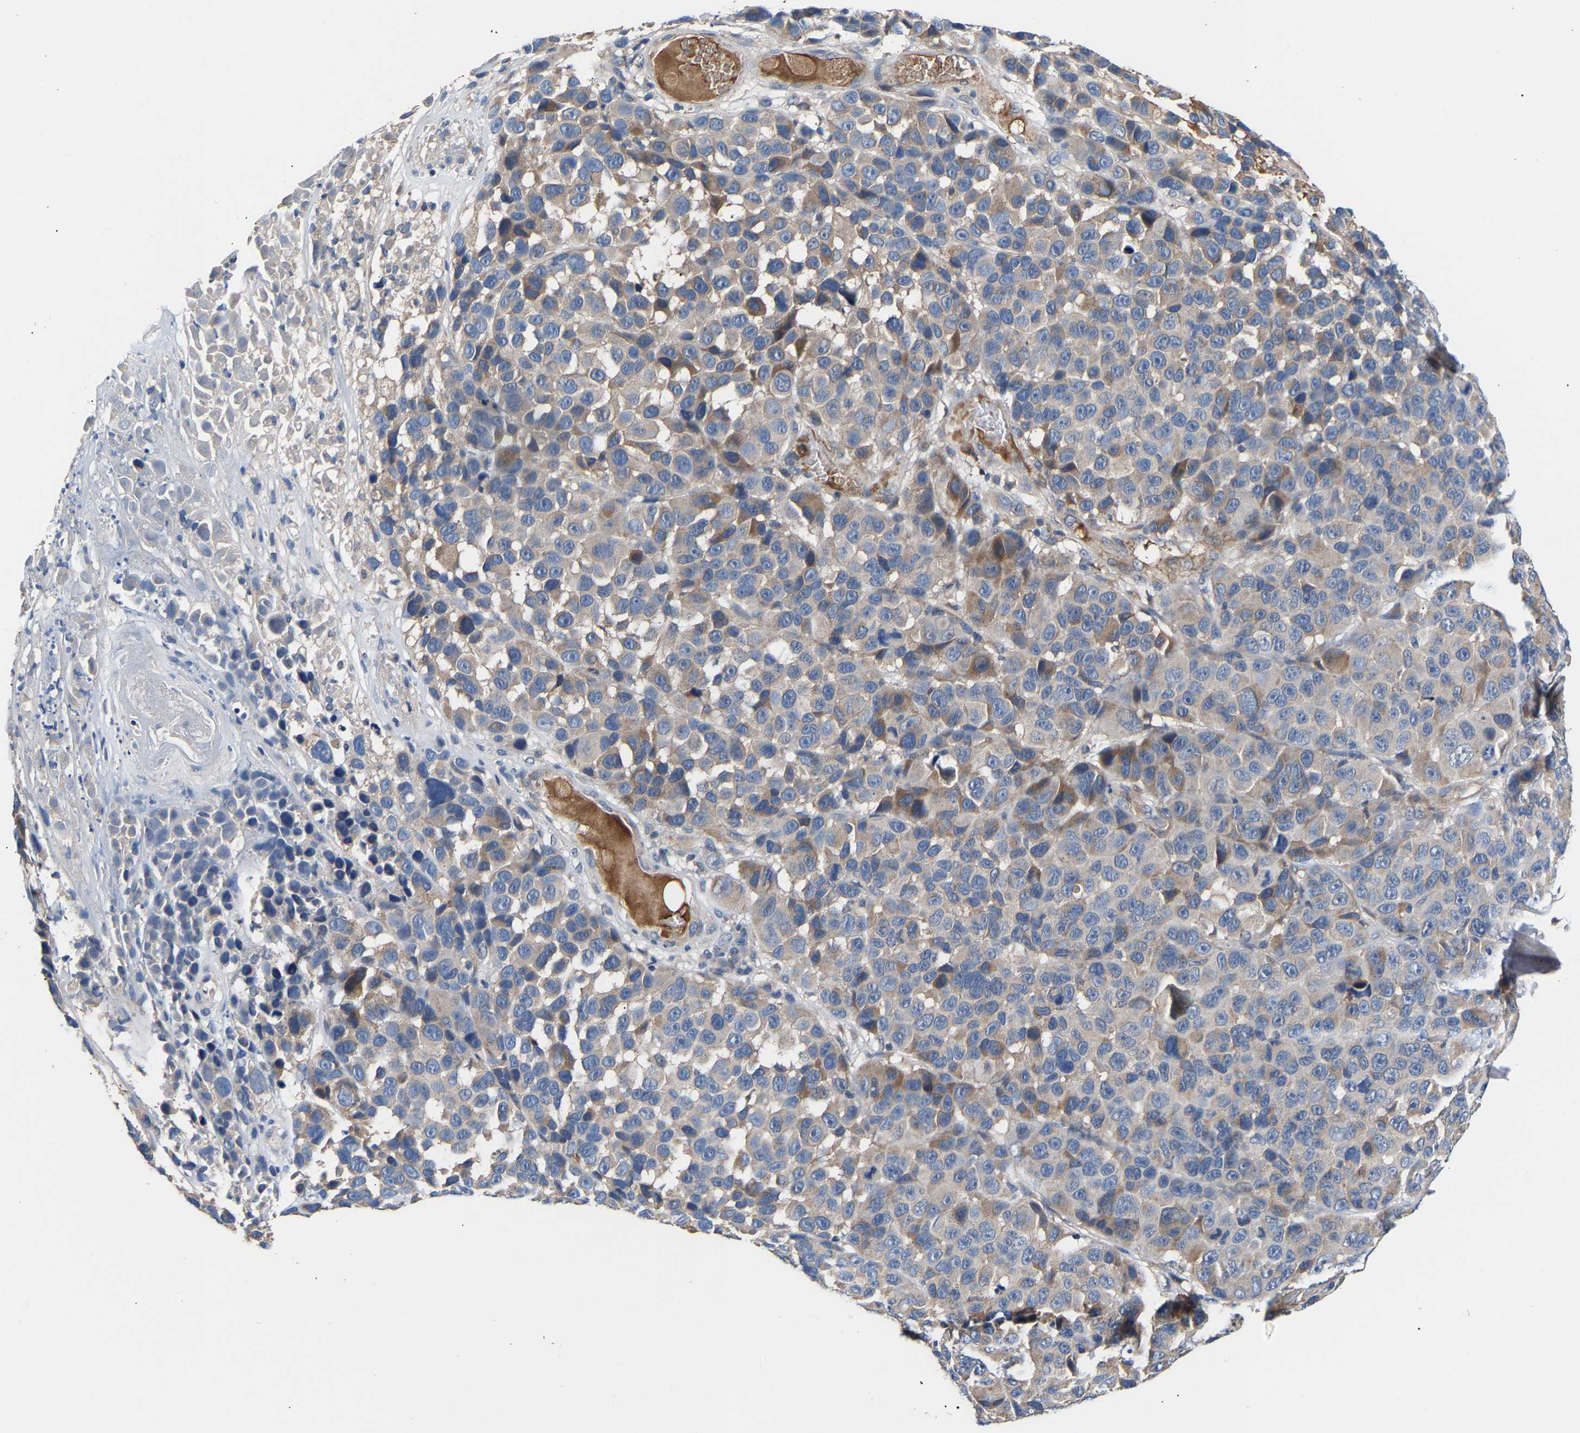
{"staining": {"intensity": "moderate", "quantity": "<25%", "location": "cytoplasmic/membranous"}, "tissue": "melanoma", "cell_type": "Tumor cells", "image_type": "cancer", "snomed": [{"axis": "morphology", "description": "Malignant melanoma, NOS"}, {"axis": "topography", "description": "Skin"}], "caption": "Melanoma stained with a brown dye shows moderate cytoplasmic/membranous positive positivity in about <25% of tumor cells.", "gene": "KASH5", "patient": {"sex": "male", "age": 53}}